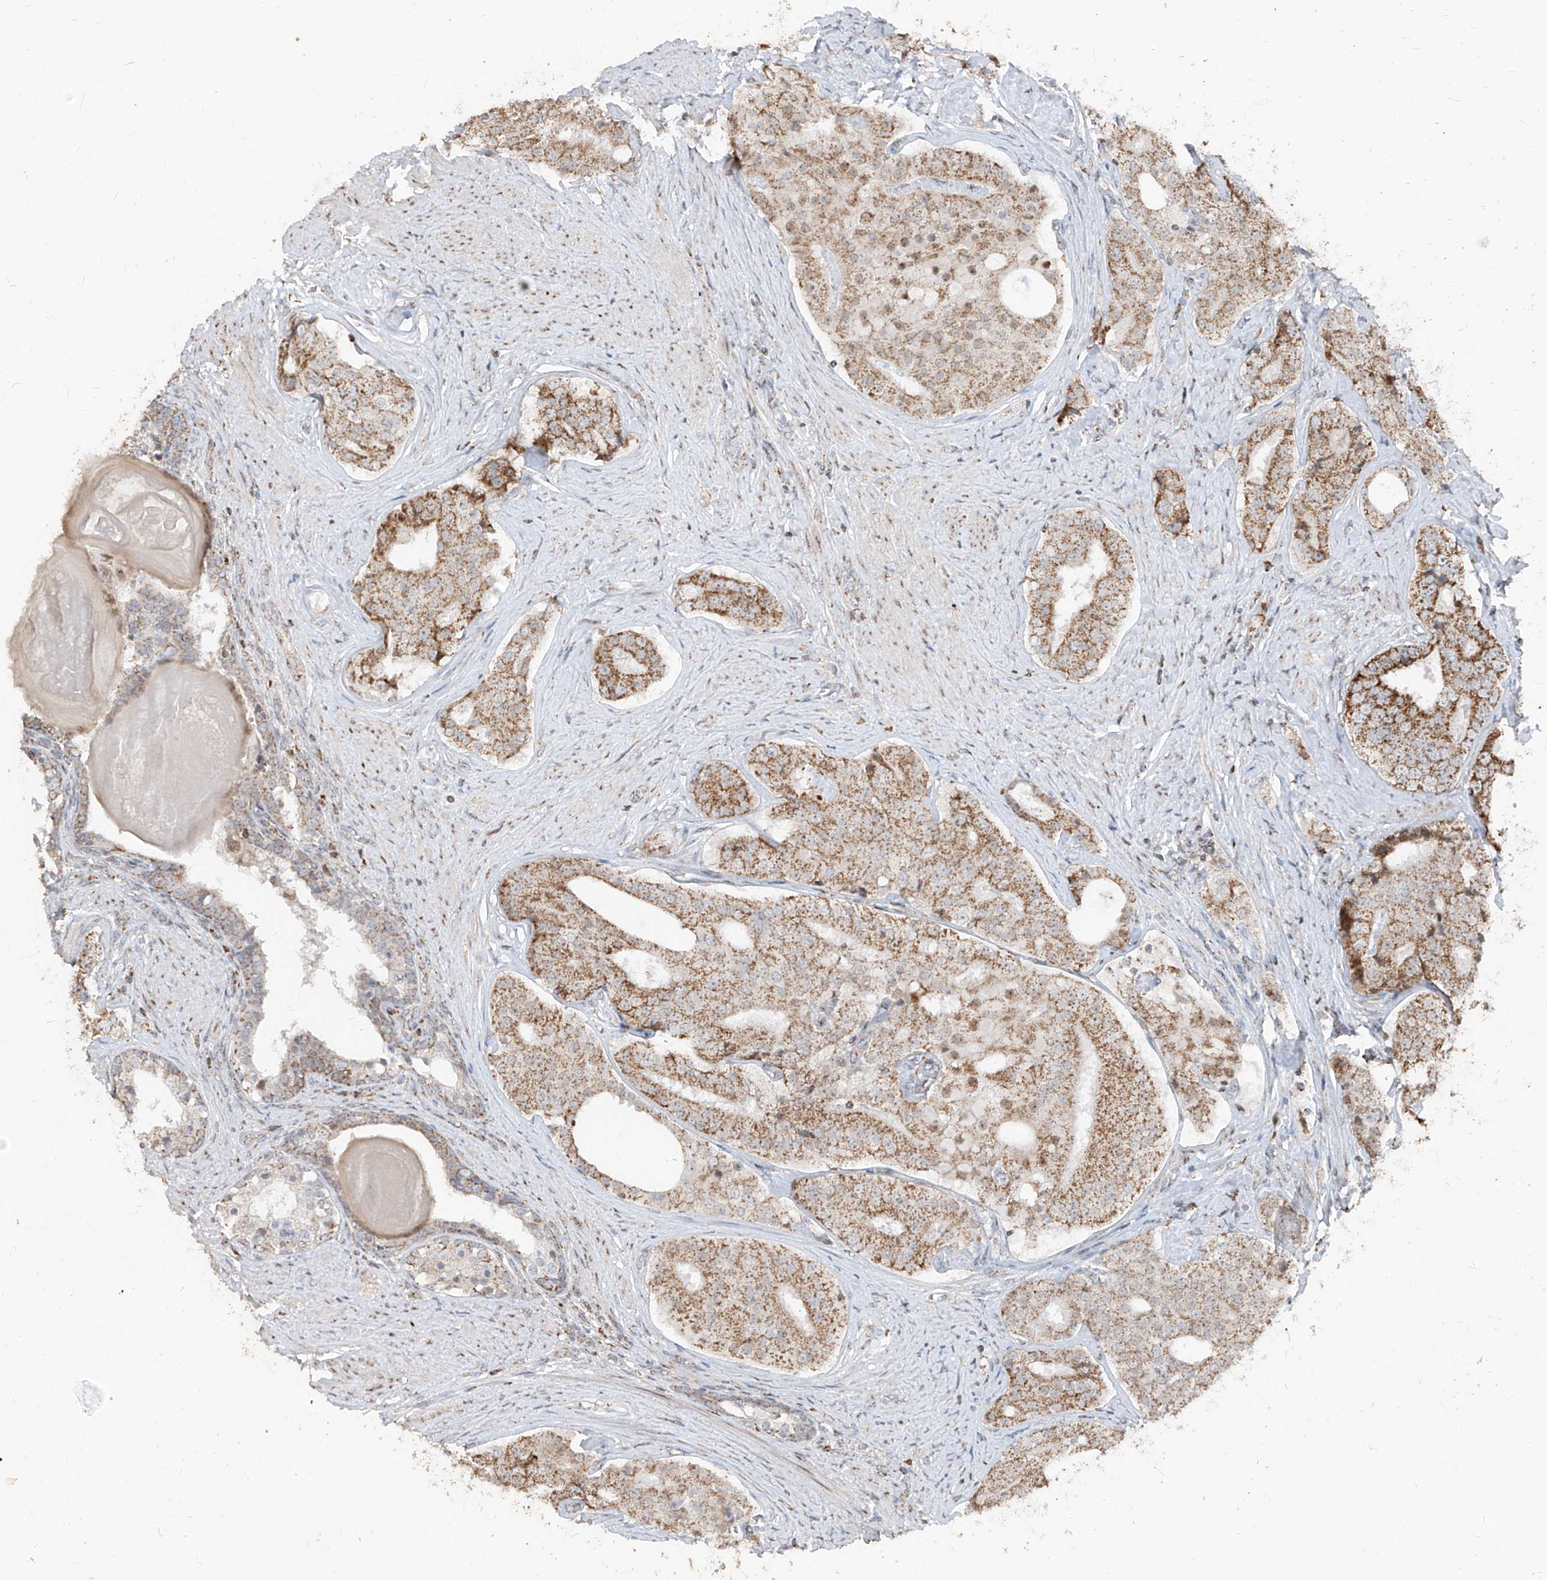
{"staining": {"intensity": "moderate", "quantity": ">75%", "location": "cytoplasmic/membranous"}, "tissue": "prostate cancer", "cell_type": "Tumor cells", "image_type": "cancer", "snomed": [{"axis": "morphology", "description": "Adenocarcinoma, High grade"}, {"axis": "topography", "description": "Prostate"}], "caption": "Immunohistochemistry (IHC) image of human prostate adenocarcinoma (high-grade) stained for a protein (brown), which displays medium levels of moderate cytoplasmic/membranous positivity in approximately >75% of tumor cells.", "gene": "NDUFB3", "patient": {"sex": "male", "age": 56}}